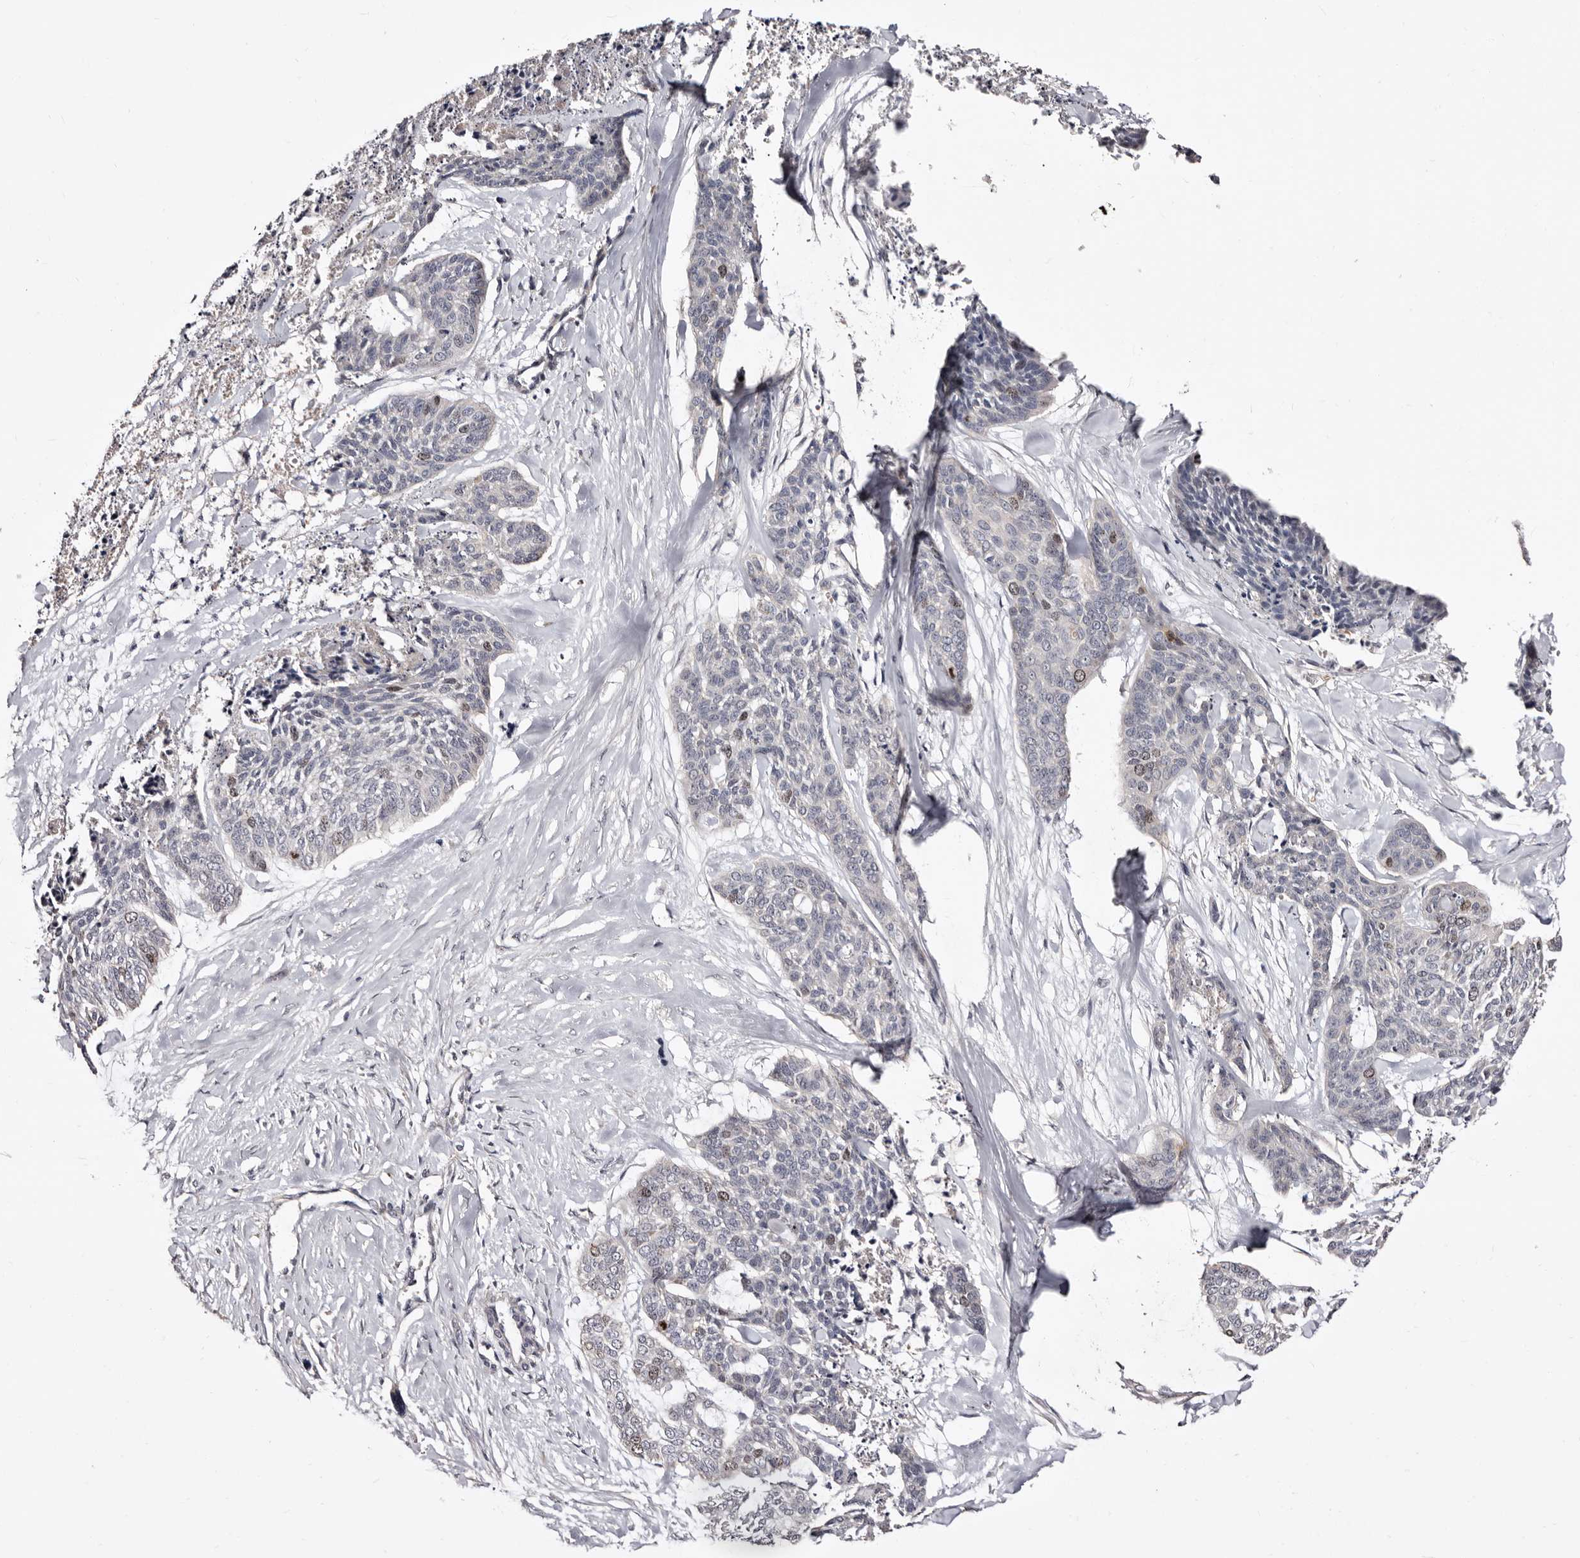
{"staining": {"intensity": "weak", "quantity": "<25%", "location": "nuclear"}, "tissue": "skin cancer", "cell_type": "Tumor cells", "image_type": "cancer", "snomed": [{"axis": "morphology", "description": "Basal cell carcinoma"}, {"axis": "topography", "description": "Skin"}], "caption": "The image exhibits no staining of tumor cells in skin cancer.", "gene": "CDCA8", "patient": {"sex": "female", "age": 64}}